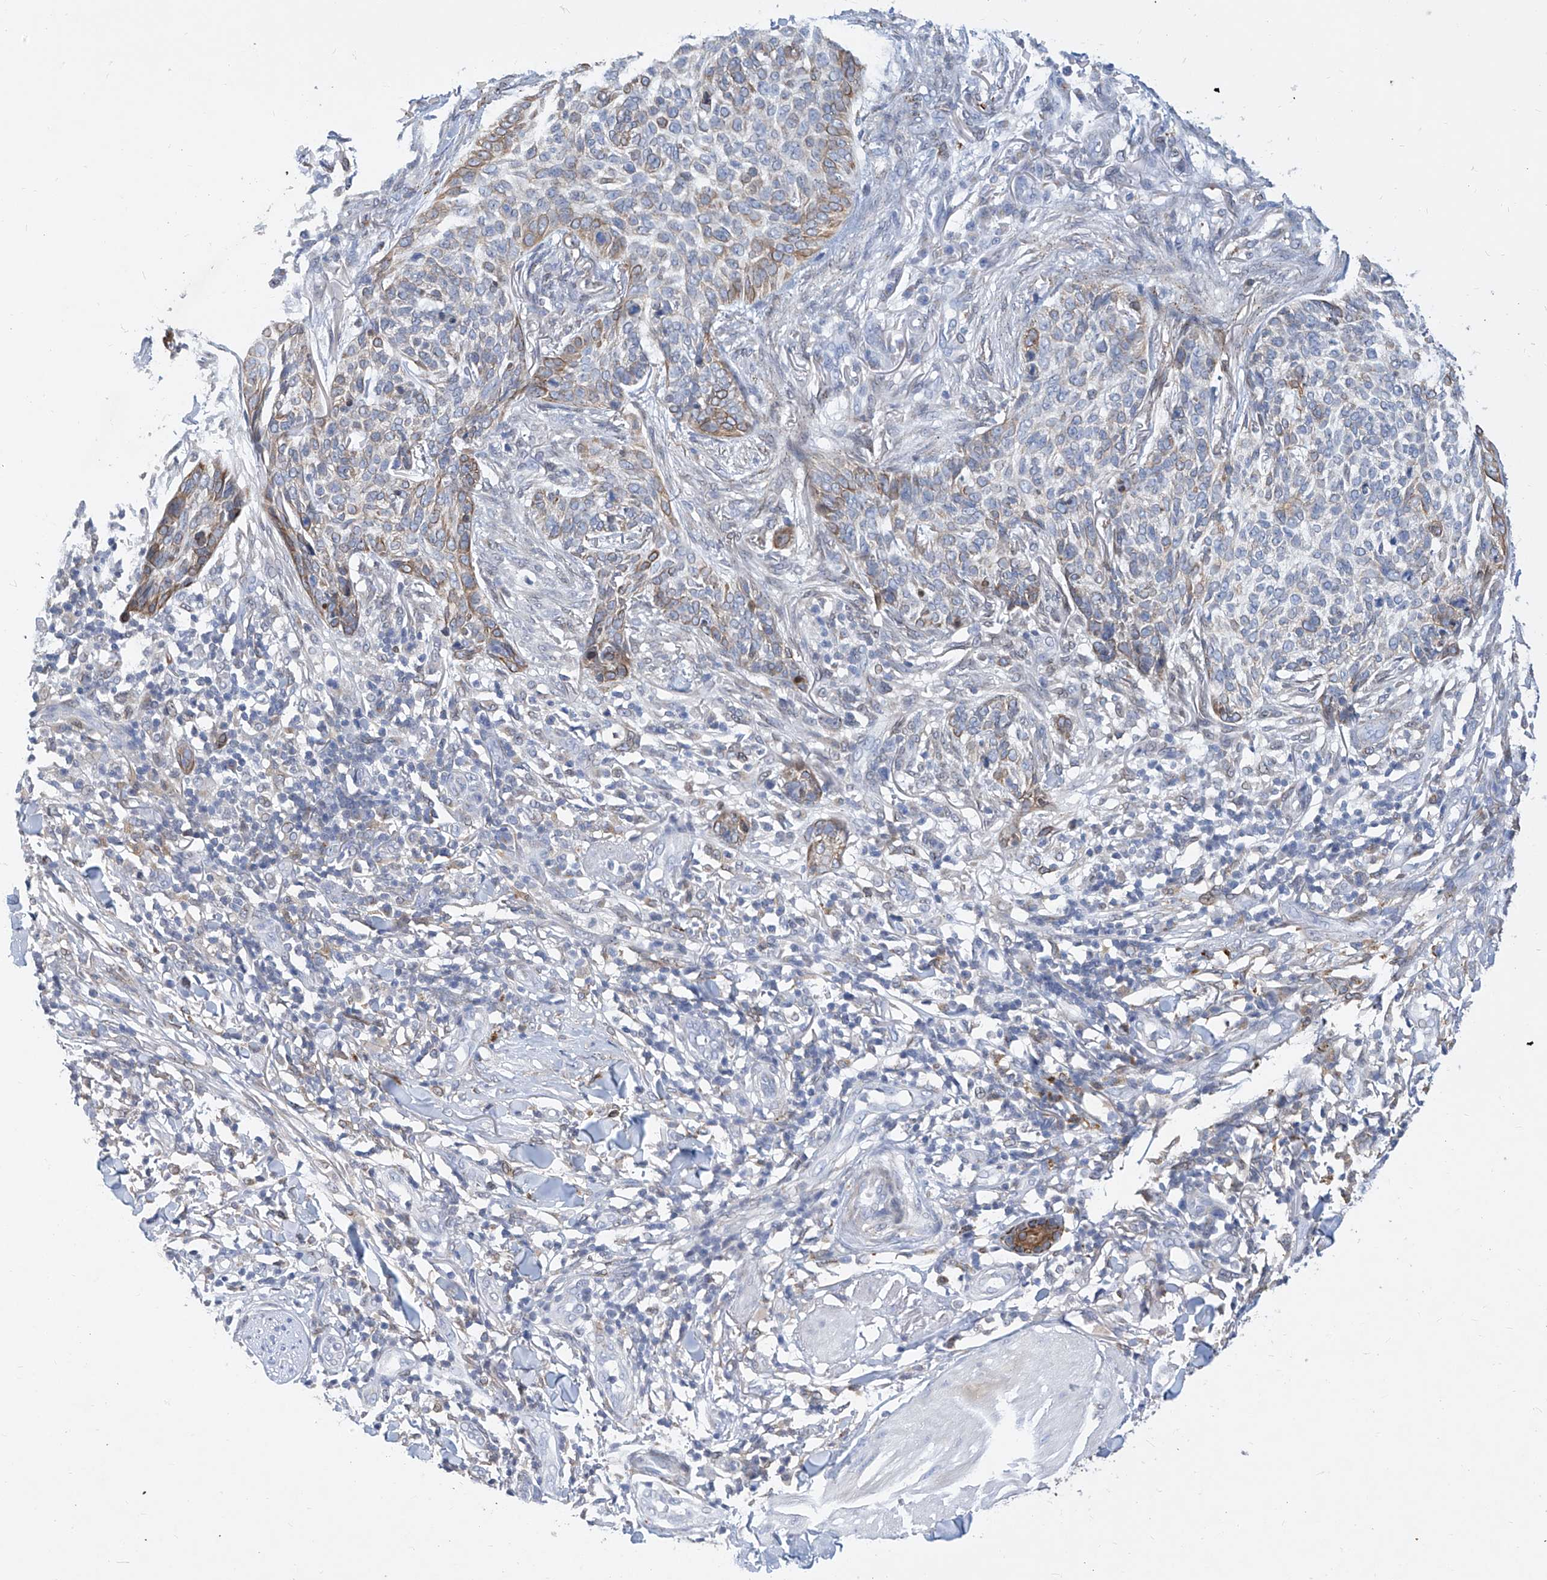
{"staining": {"intensity": "moderate", "quantity": "25%-75%", "location": "cytoplasmic/membranous"}, "tissue": "skin cancer", "cell_type": "Tumor cells", "image_type": "cancer", "snomed": [{"axis": "morphology", "description": "Basal cell carcinoma"}, {"axis": "topography", "description": "Skin"}], "caption": "Protein analysis of skin cancer tissue demonstrates moderate cytoplasmic/membranous positivity in about 25%-75% of tumor cells. Using DAB (3,3'-diaminobenzidine) (brown) and hematoxylin (blue) stains, captured at high magnification using brightfield microscopy.", "gene": "MX2", "patient": {"sex": "female", "age": 64}}